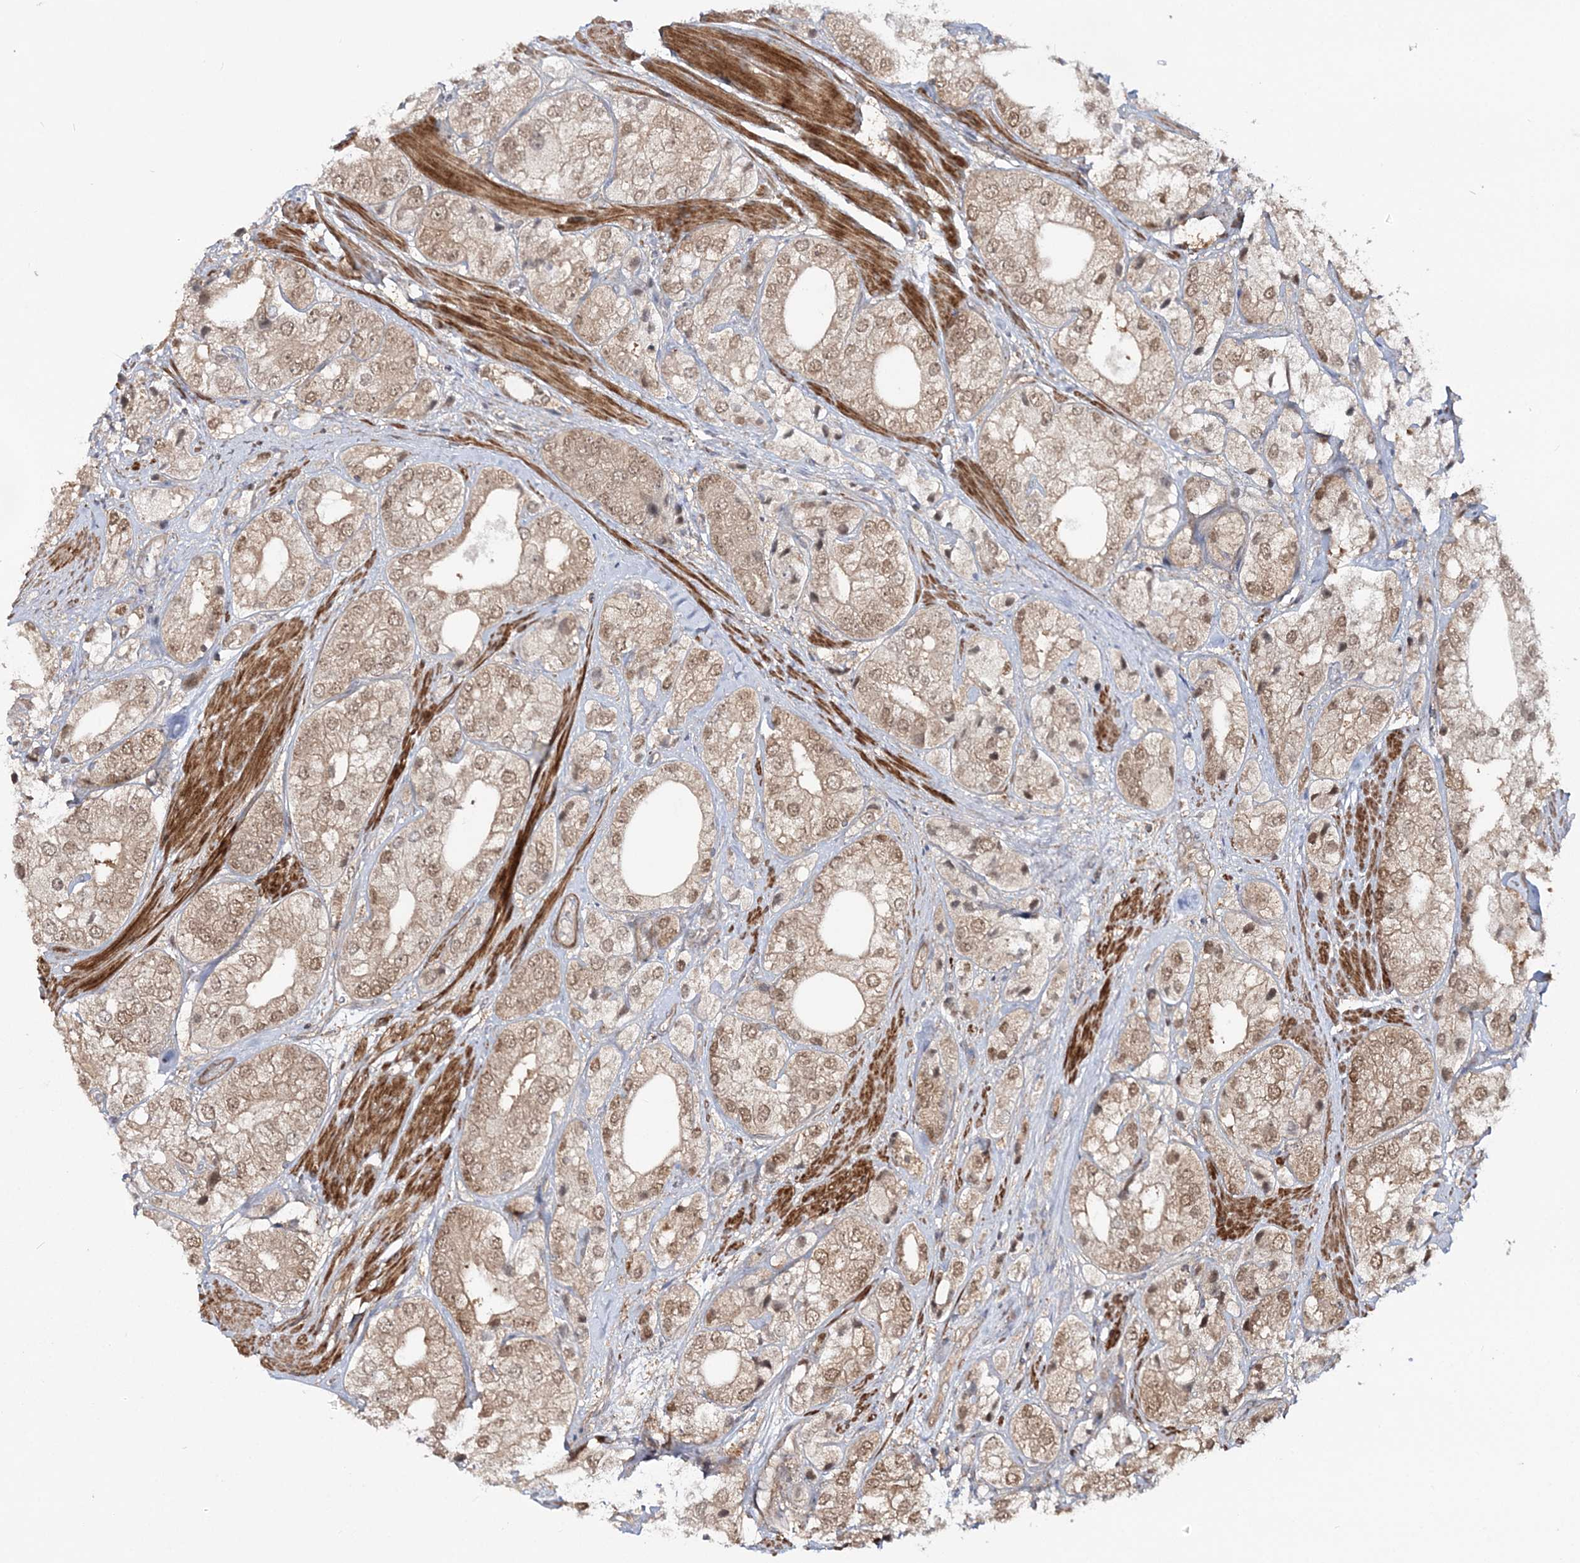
{"staining": {"intensity": "weak", "quantity": ">75%", "location": "cytoplasmic/membranous,nuclear"}, "tissue": "prostate cancer", "cell_type": "Tumor cells", "image_type": "cancer", "snomed": [{"axis": "morphology", "description": "Adenocarcinoma, High grade"}, {"axis": "topography", "description": "Prostate"}], "caption": "DAB immunohistochemical staining of human prostate cancer displays weak cytoplasmic/membranous and nuclear protein expression in approximately >75% of tumor cells.", "gene": "MOCS2", "patient": {"sex": "male", "age": 50}}